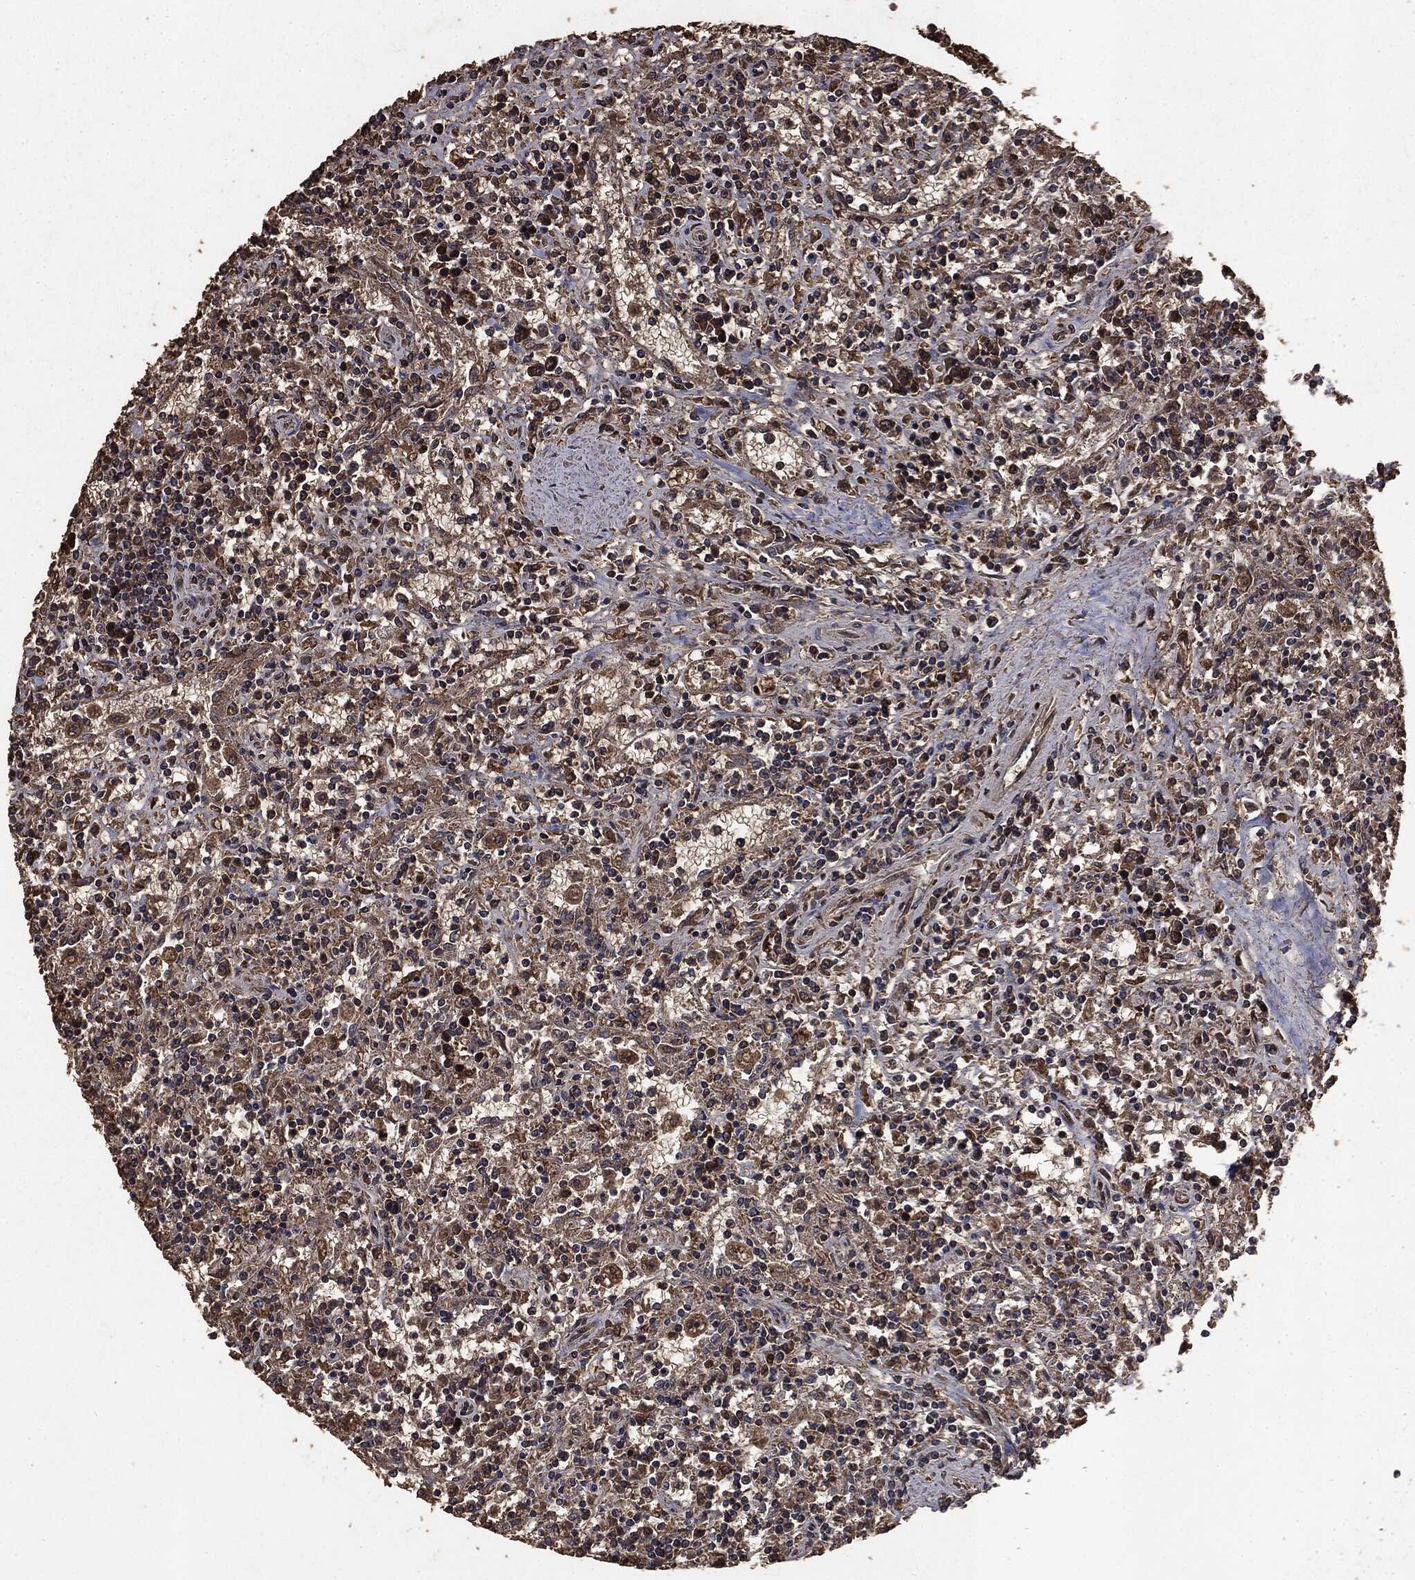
{"staining": {"intensity": "strong", "quantity": "25%-75%", "location": "cytoplasmic/membranous,nuclear"}, "tissue": "lymphoma", "cell_type": "Tumor cells", "image_type": "cancer", "snomed": [{"axis": "morphology", "description": "Malignant lymphoma, non-Hodgkin's type, Low grade"}, {"axis": "topography", "description": "Spleen"}], "caption": "An image of human low-grade malignant lymphoma, non-Hodgkin's type stained for a protein displays strong cytoplasmic/membranous and nuclear brown staining in tumor cells.", "gene": "PPP6R2", "patient": {"sex": "male", "age": 62}}